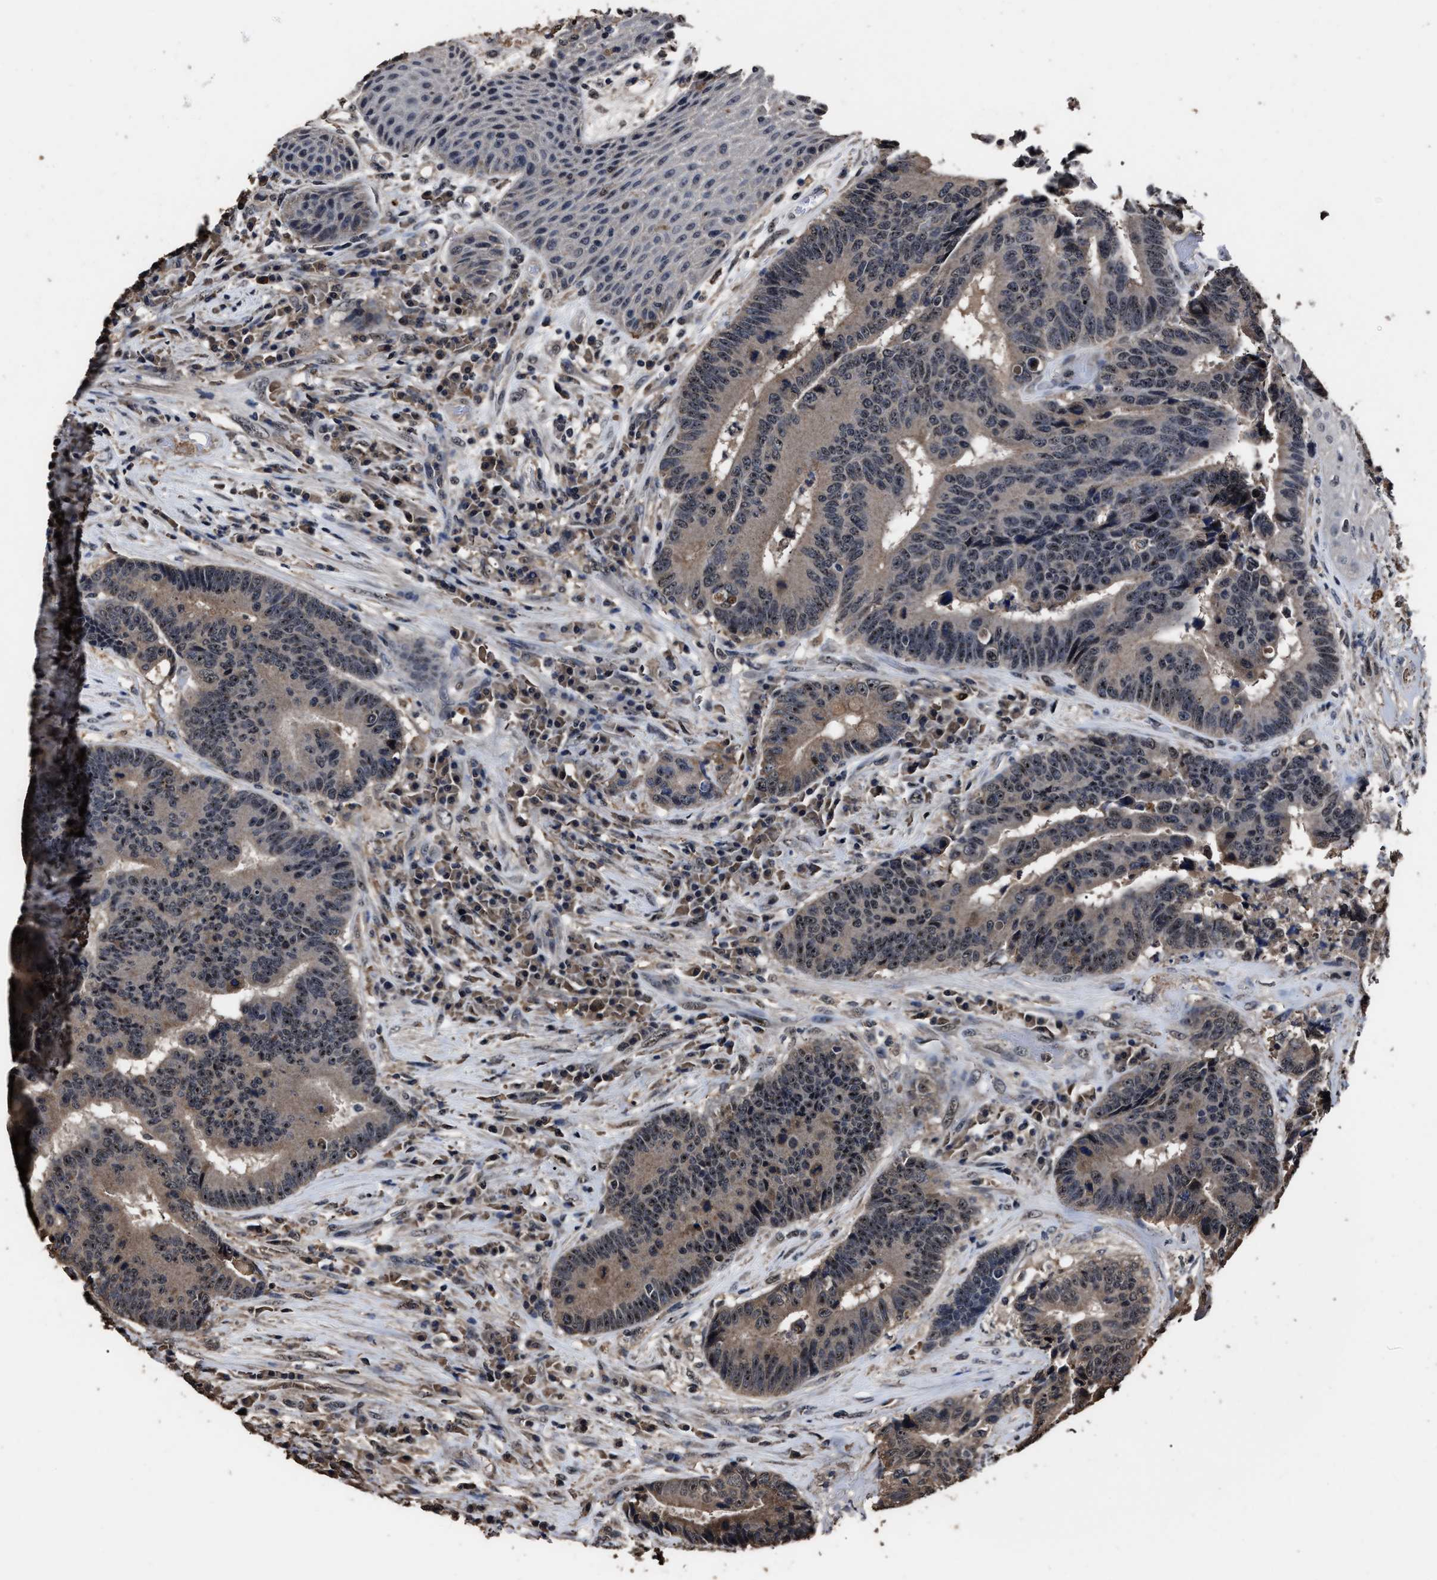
{"staining": {"intensity": "weak", "quantity": "25%-75%", "location": "cytoplasmic/membranous,nuclear"}, "tissue": "colorectal cancer", "cell_type": "Tumor cells", "image_type": "cancer", "snomed": [{"axis": "morphology", "description": "Adenocarcinoma, NOS"}, {"axis": "topography", "description": "Rectum"}, {"axis": "topography", "description": "Anal"}], "caption": "Protein staining of adenocarcinoma (colorectal) tissue displays weak cytoplasmic/membranous and nuclear staining in about 25%-75% of tumor cells.", "gene": "RSBN1L", "patient": {"sex": "female", "age": 89}}